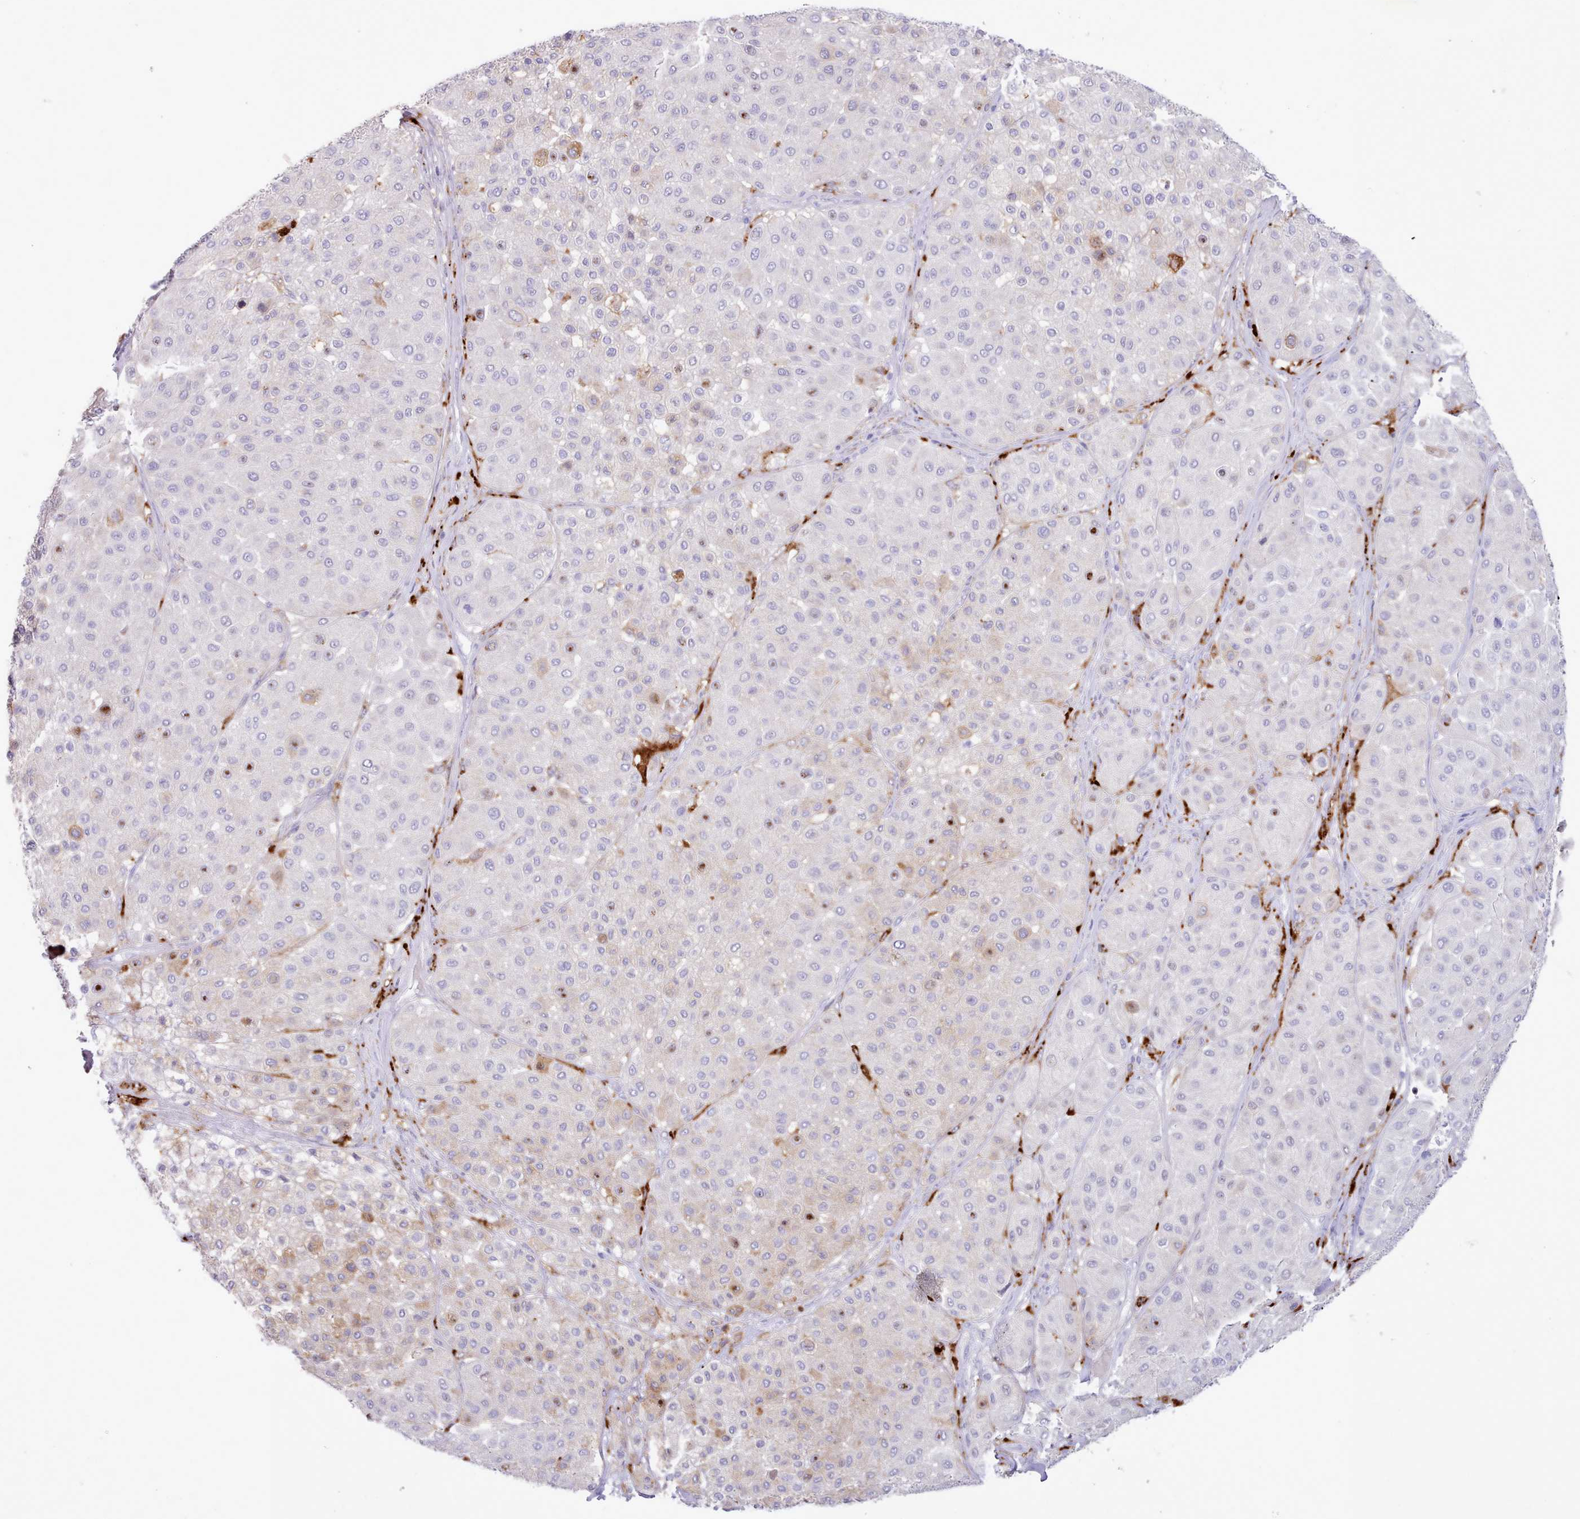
{"staining": {"intensity": "negative", "quantity": "none", "location": "none"}, "tissue": "melanoma", "cell_type": "Tumor cells", "image_type": "cancer", "snomed": [{"axis": "morphology", "description": "Malignant melanoma, Metastatic site"}, {"axis": "topography", "description": "Smooth muscle"}], "caption": "Immunohistochemical staining of human melanoma shows no significant expression in tumor cells.", "gene": "SRD5A1", "patient": {"sex": "male", "age": 41}}